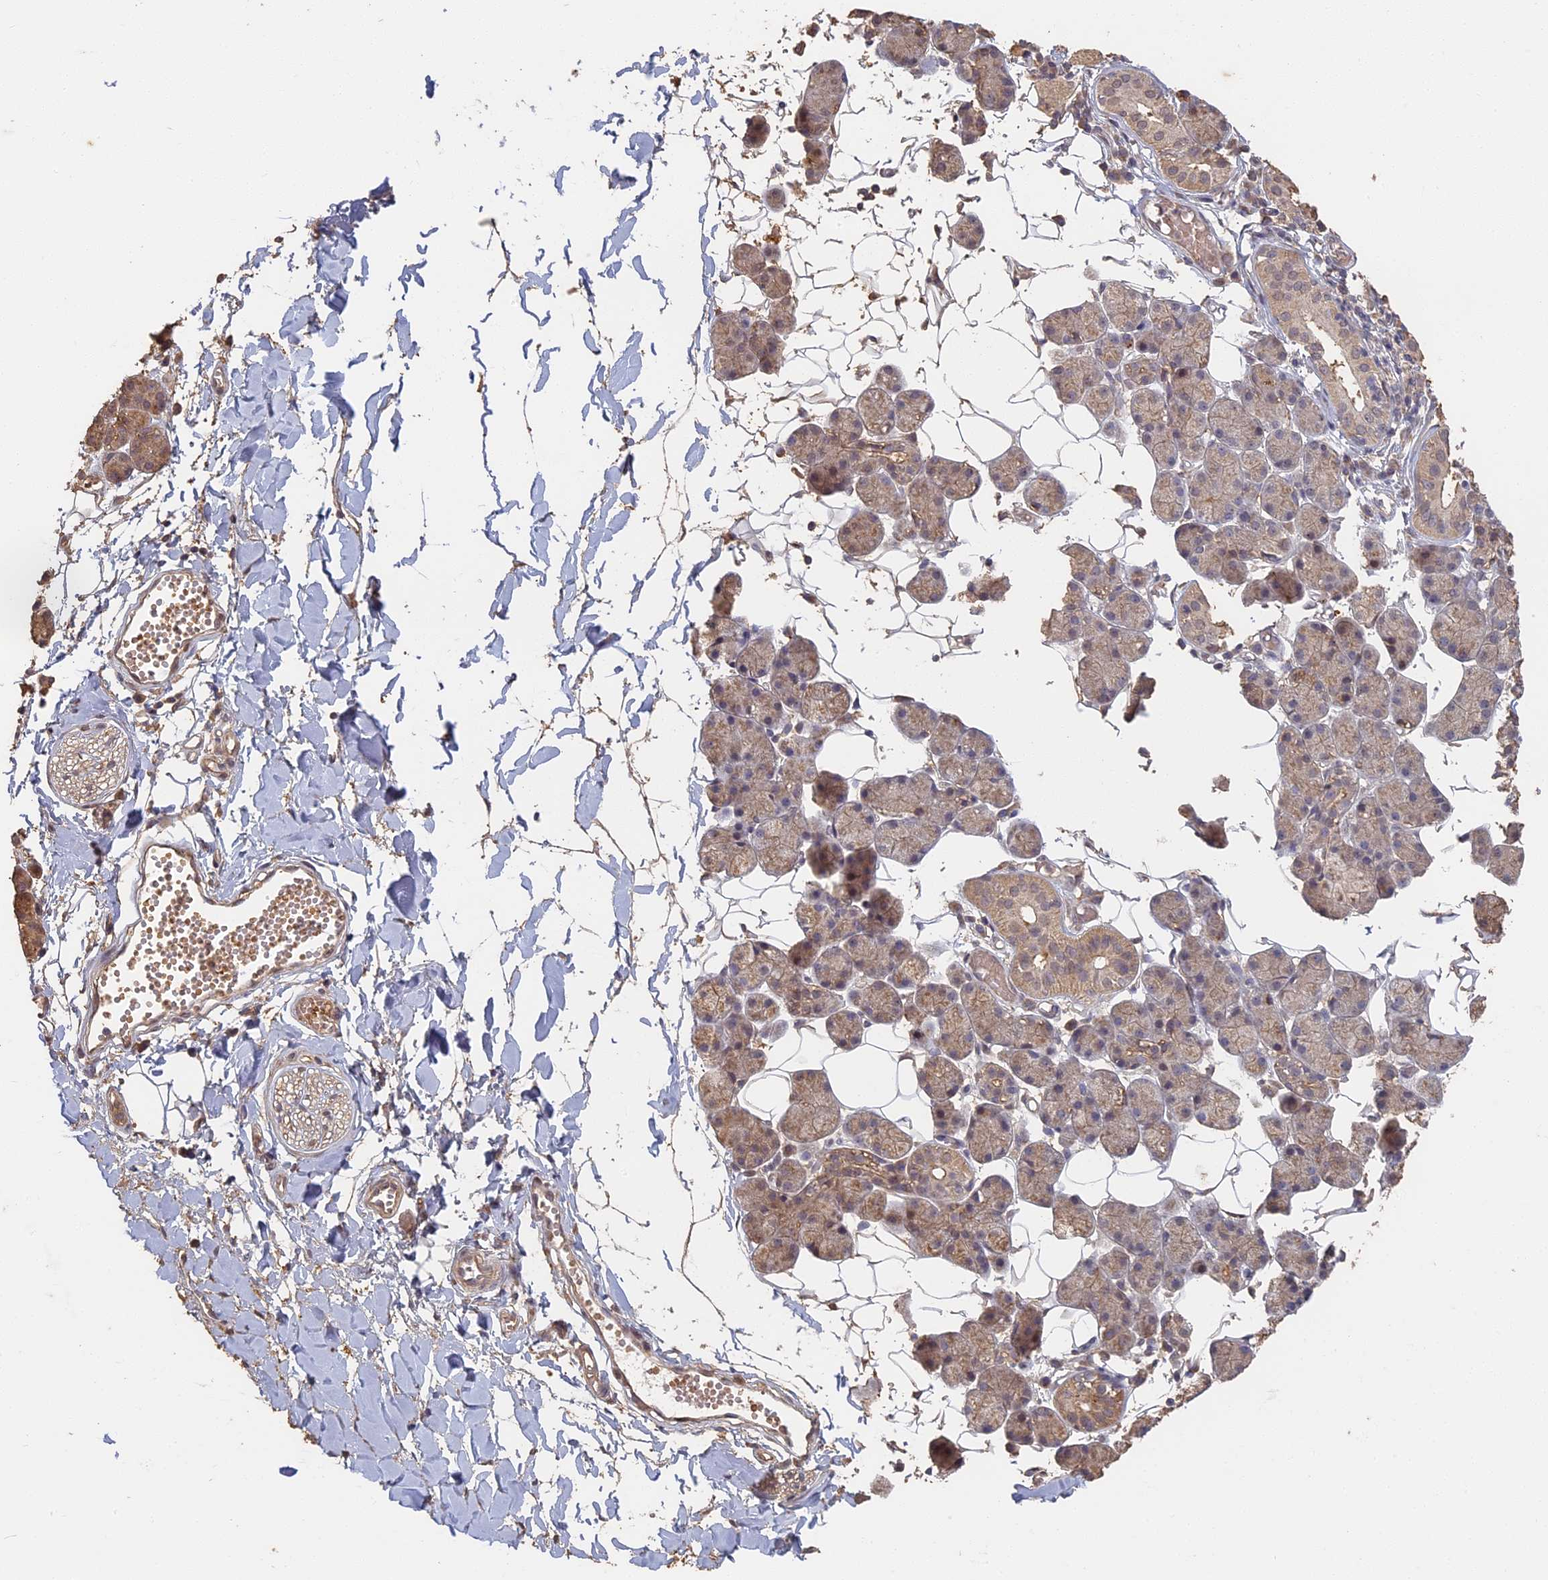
{"staining": {"intensity": "moderate", "quantity": "25%-75%", "location": "cytoplasmic/membranous"}, "tissue": "salivary gland", "cell_type": "Glandular cells", "image_type": "normal", "snomed": [{"axis": "morphology", "description": "Normal tissue, NOS"}, {"axis": "topography", "description": "Salivary gland"}], "caption": "Immunohistochemical staining of benign salivary gland displays 25%-75% levels of moderate cytoplasmic/membranous protein positivity in about 25%-75% of glandular cells.", "gene": "STX16", "patient": {"sex": "female", "age": 33}}